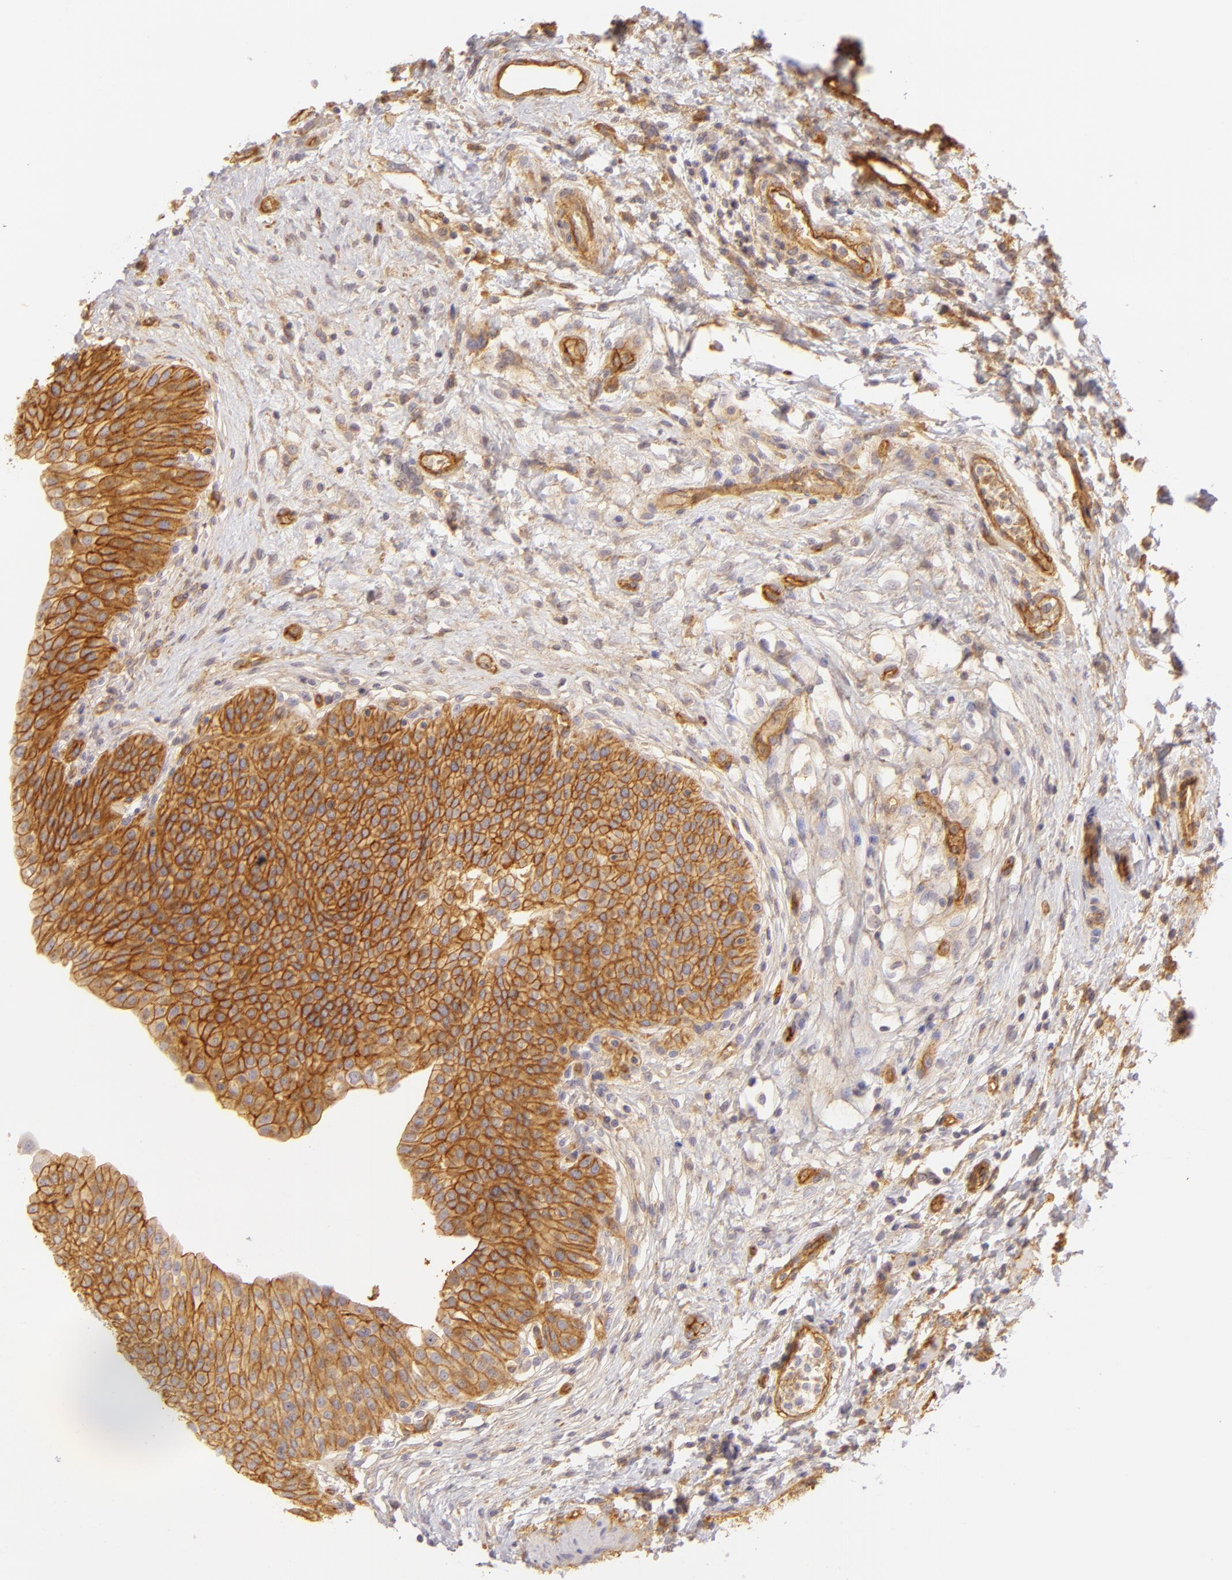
{"staining": {"intensity": "moderate", "quantity": ">75%", "location": "cytoplasmic/membranous"}, "tissue": "urinary bladder", "cell_type": "Urothelial cells", "image_type": "normal", "snomed": [{"axis": "morphology", "description": "Normal tissue, NOS"}, {"axis": "topography", "description": "Smooth muscle"}, {"axis": "topography", "description": "Urinary bladder"}], "caption": "Protein analysis of benign urinary bladder shows moderate cytoplasmic/membranous positivity in approximately >75% of urothelial cells.", "gene": "CD59", "patient": {"sex": "male", "age": 35}}